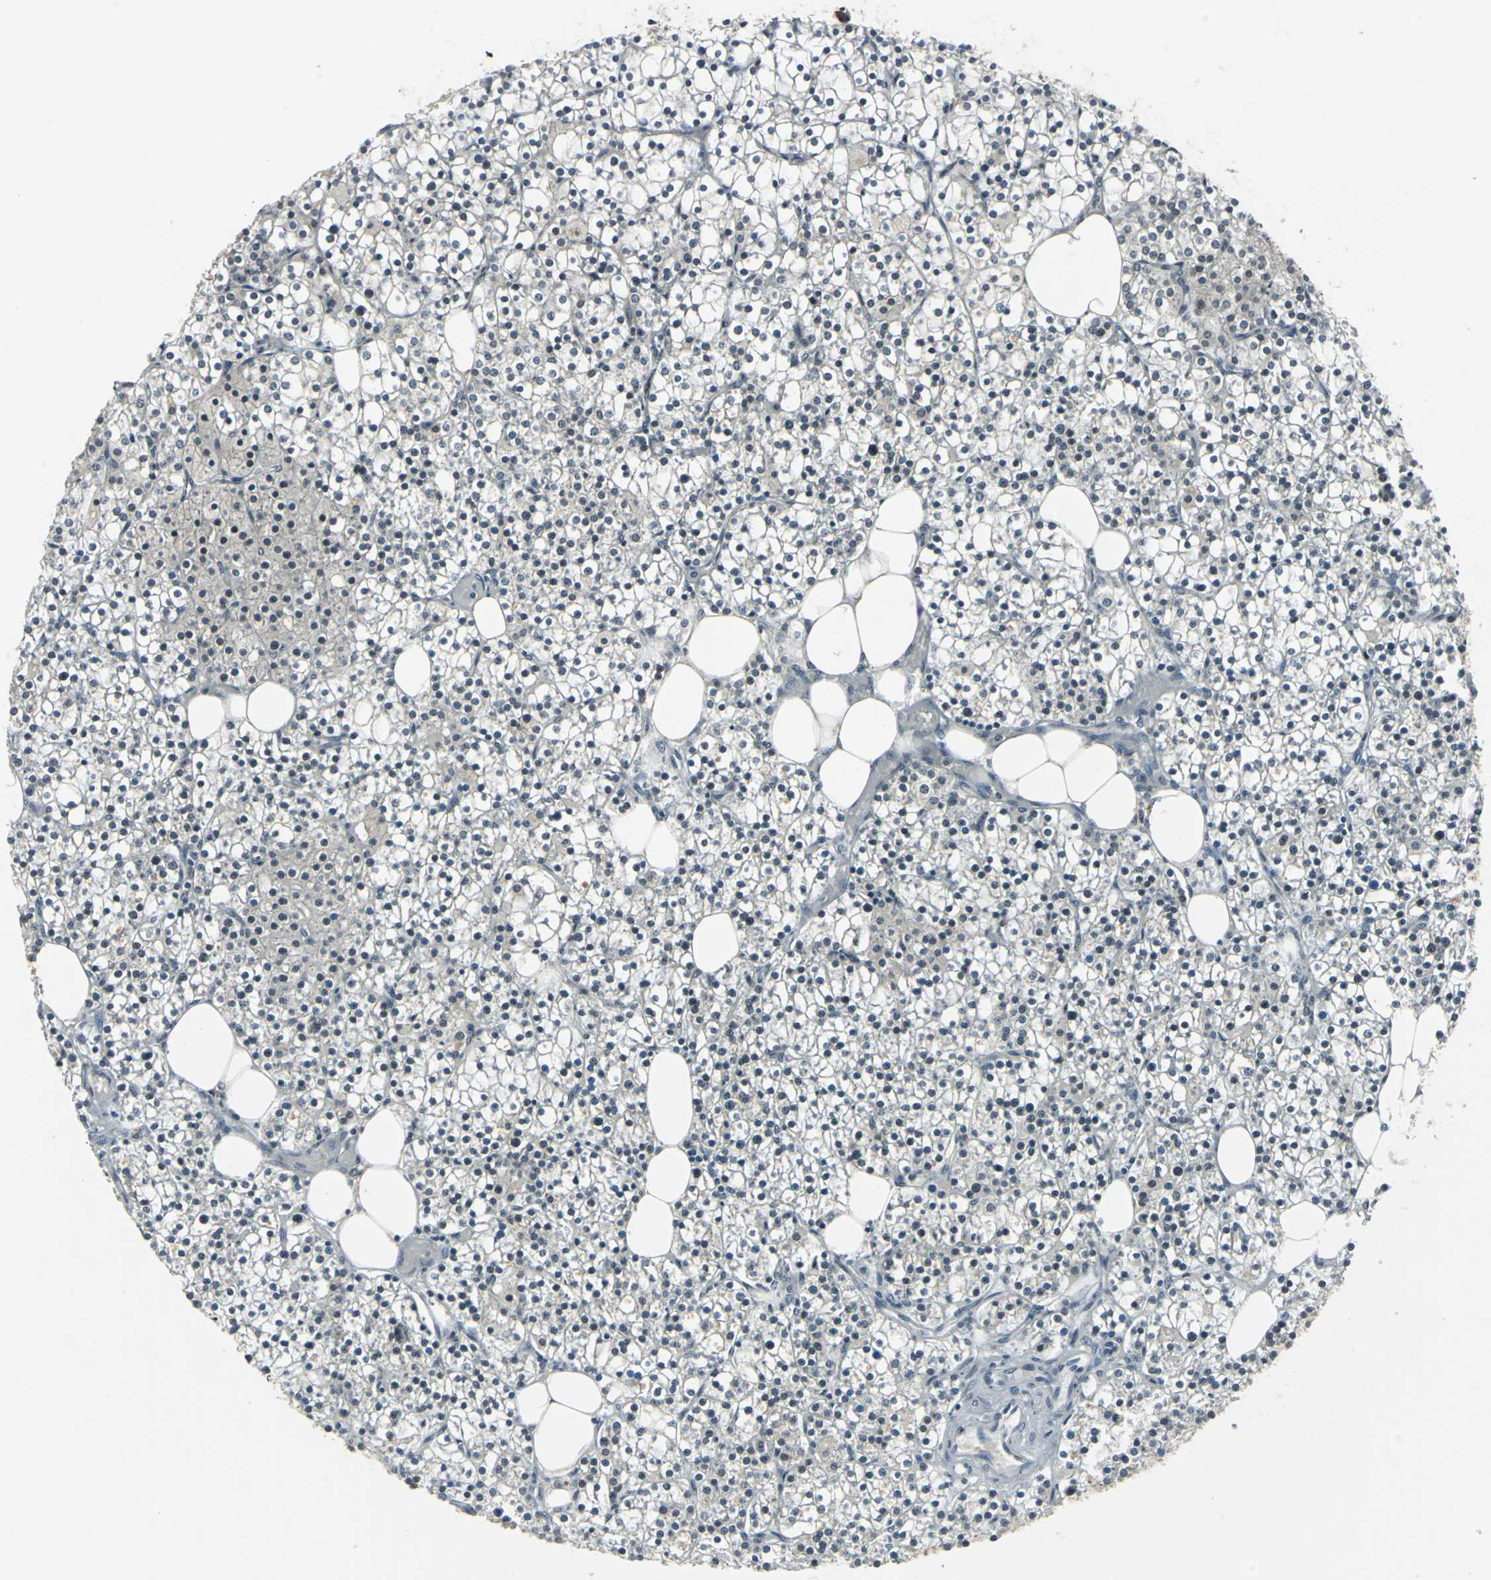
{"staining": {"intensity": "negative", "quantity": "none", "location": "none"}, "tissue": "parathyroid gland", "cell_type": "Glandular cells", "image_type": "normal", "snomed": [{"axis": "morphology", "description": "Normal tissue, NOS"}, {"axis": "topography", "description": "Parathyroid gland"}], "caption": "Glandular cells show no significant expression in unremarkable parathyroid gland. Nuclei are stained in blue.", "gene": "POLR3K", "patient": {"sex": "female", "age": 63}}